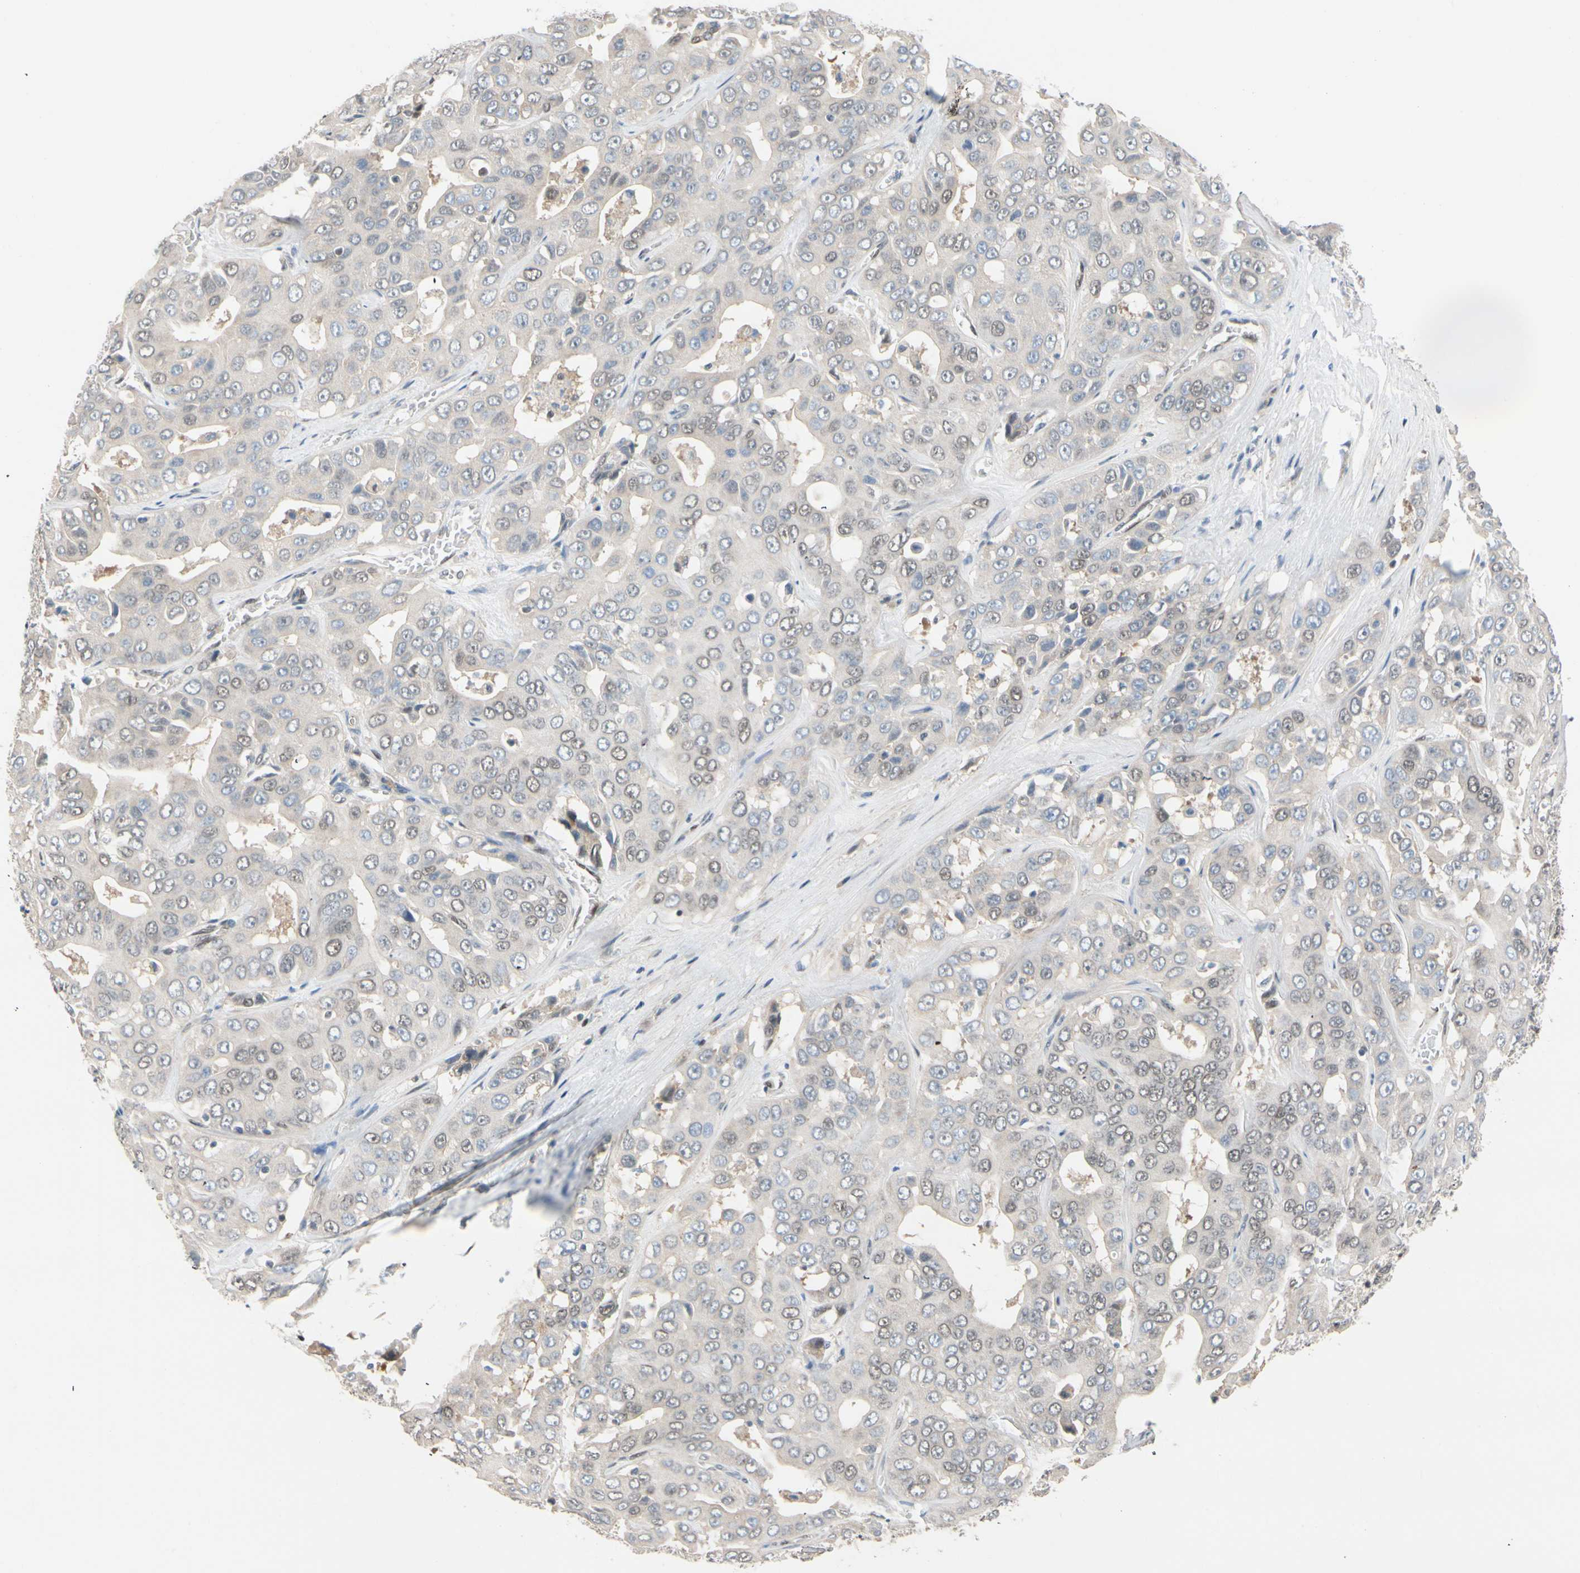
{"staining": {"intensity": "weak", "quantity": "<25%", "location": "nuclear"}, "tissue": "liver cancer", "cell_type": "Tumor cells", "image_type": "cancer", "snomed": [{"axis": "morphology", "description": "Cholangiocarcinoma"}, {"axis": "topography", "description": "Liver"}], "caption": "Photomicrograph shows no significant protein expression in tumor cells of liver cholangiocarcinoma.", "gene": "TAF4", "patient": {"sex": "female", "age": 52}}